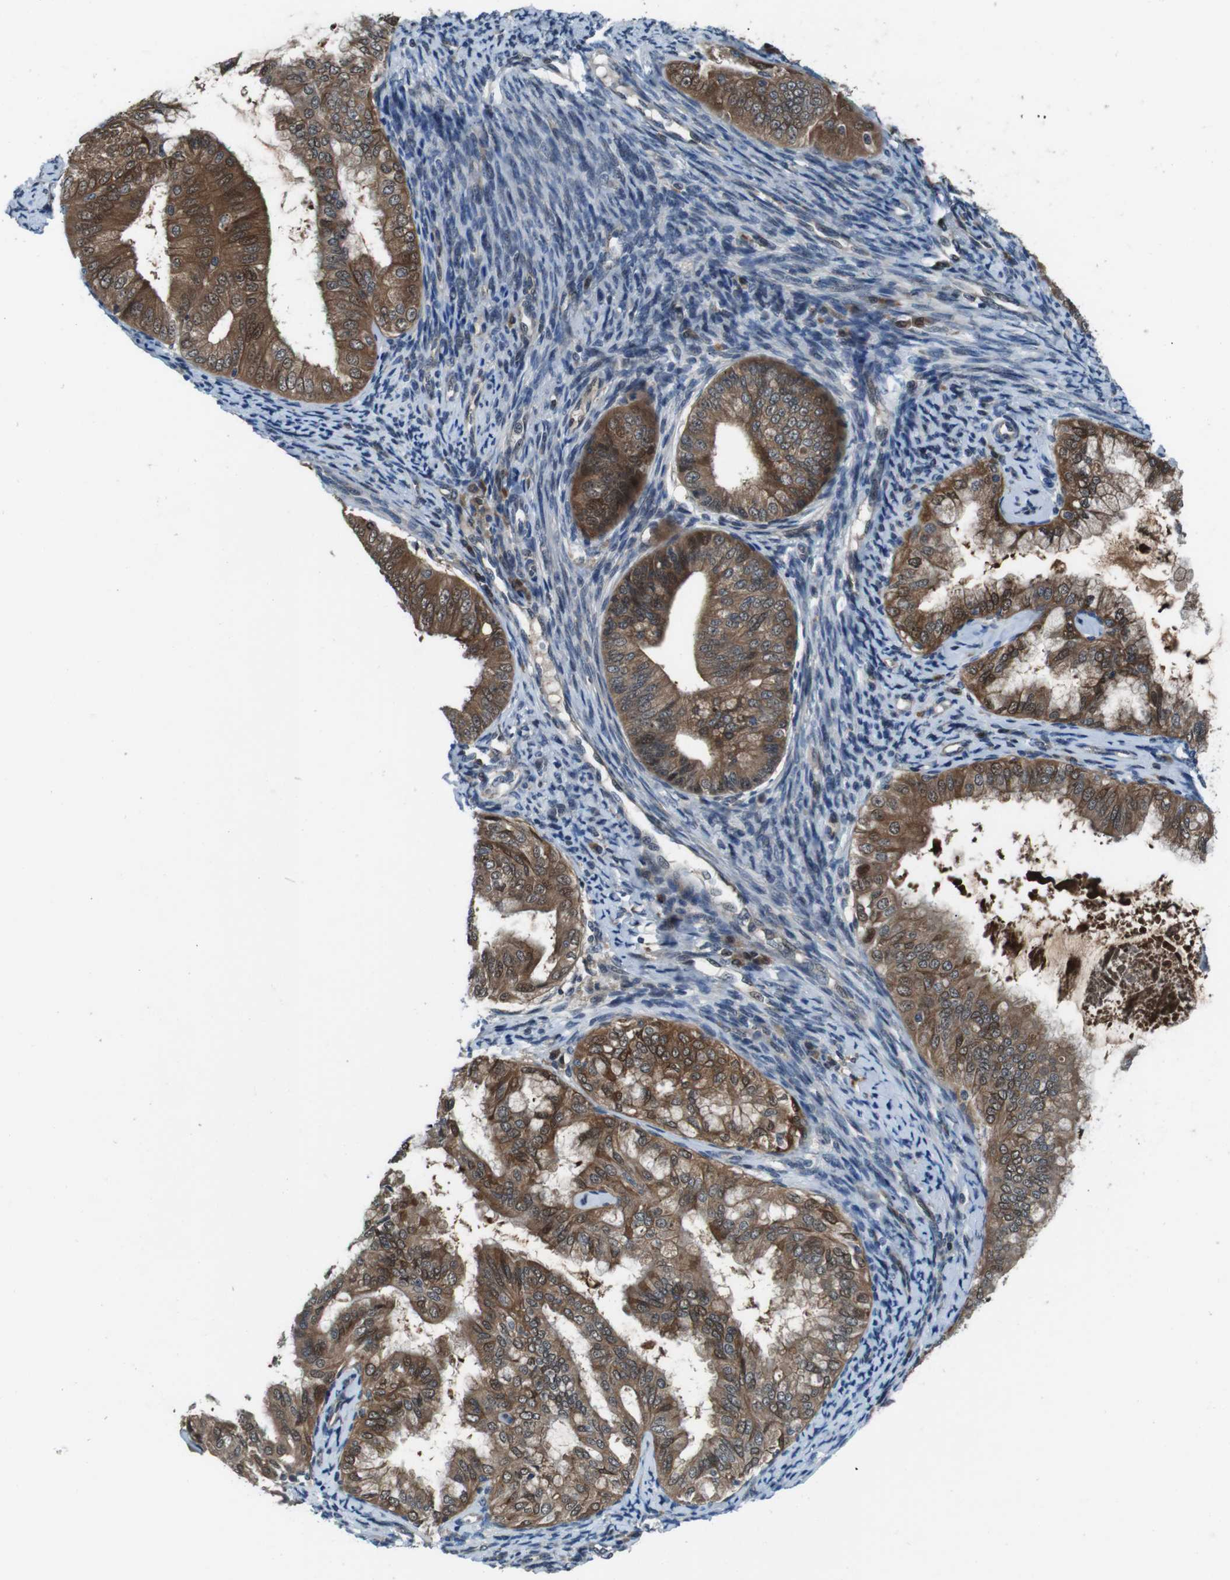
{"staining": {"intensity": "strong", "quantity": ">75%", "location": "cytoplasmic/membranous,nuclear"}, "tissue": "endometrial cancer", "cell_type": "Tumor cells", "image_type": "cancer", "snomed": [{"axis": "morphology", "description": "Adenocarcinoma, NOS"}, {"axis": "topography", "description": "Endometrium"}], "caption": "Tumor cells show high levels of strong cytoplasmic/membranous and nuclear staining in approximately >75% of cells in adenocarcinoma (endometrial). The staining is performed using DAB brown chromogen to label protein expression. The nuclei are counter-stained blue using hematoxylin.", "gene": "LRP5", "patient": {"sex": "female", "age": 63}}